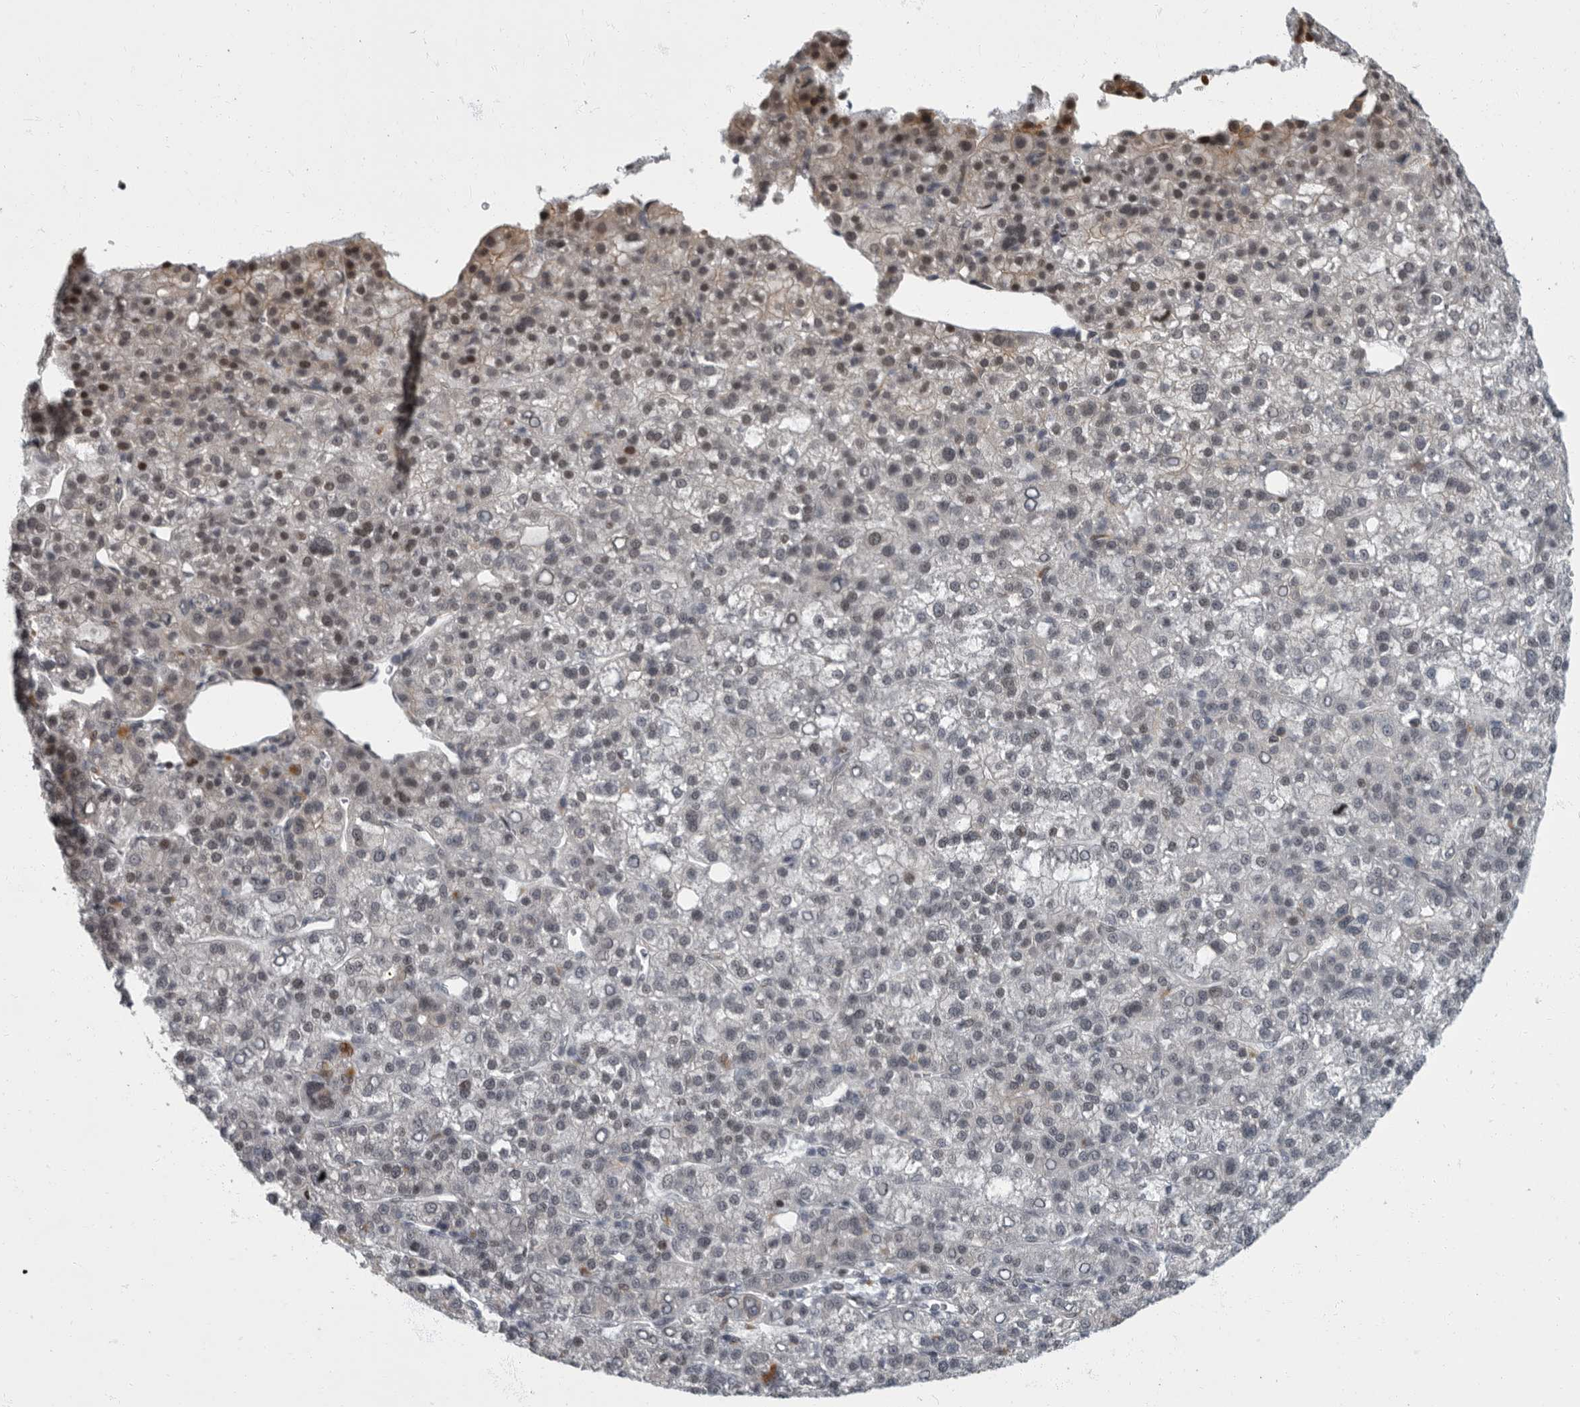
{"staining": {"intensity": "weak", "quantity": "<25%", "location": "nuclear"}, "tissue": "liver cancer", "cell_type": "Tumor cells", "image_type": "cancer", "snomed": [{"axis": "morphology", "description": "Carcinoma, Hepatocellular, NOS"}, {"axis": "topography", "description": "Liver"}], "caption": "Immunohistochemistry micrograph of neoplastic tissue: liver hepatocellular carcinoma stained with DAB shows no significant protein staining in tumor cells.", "gene": "EVI5", "patient": {"sex": "female", "age": 58}}